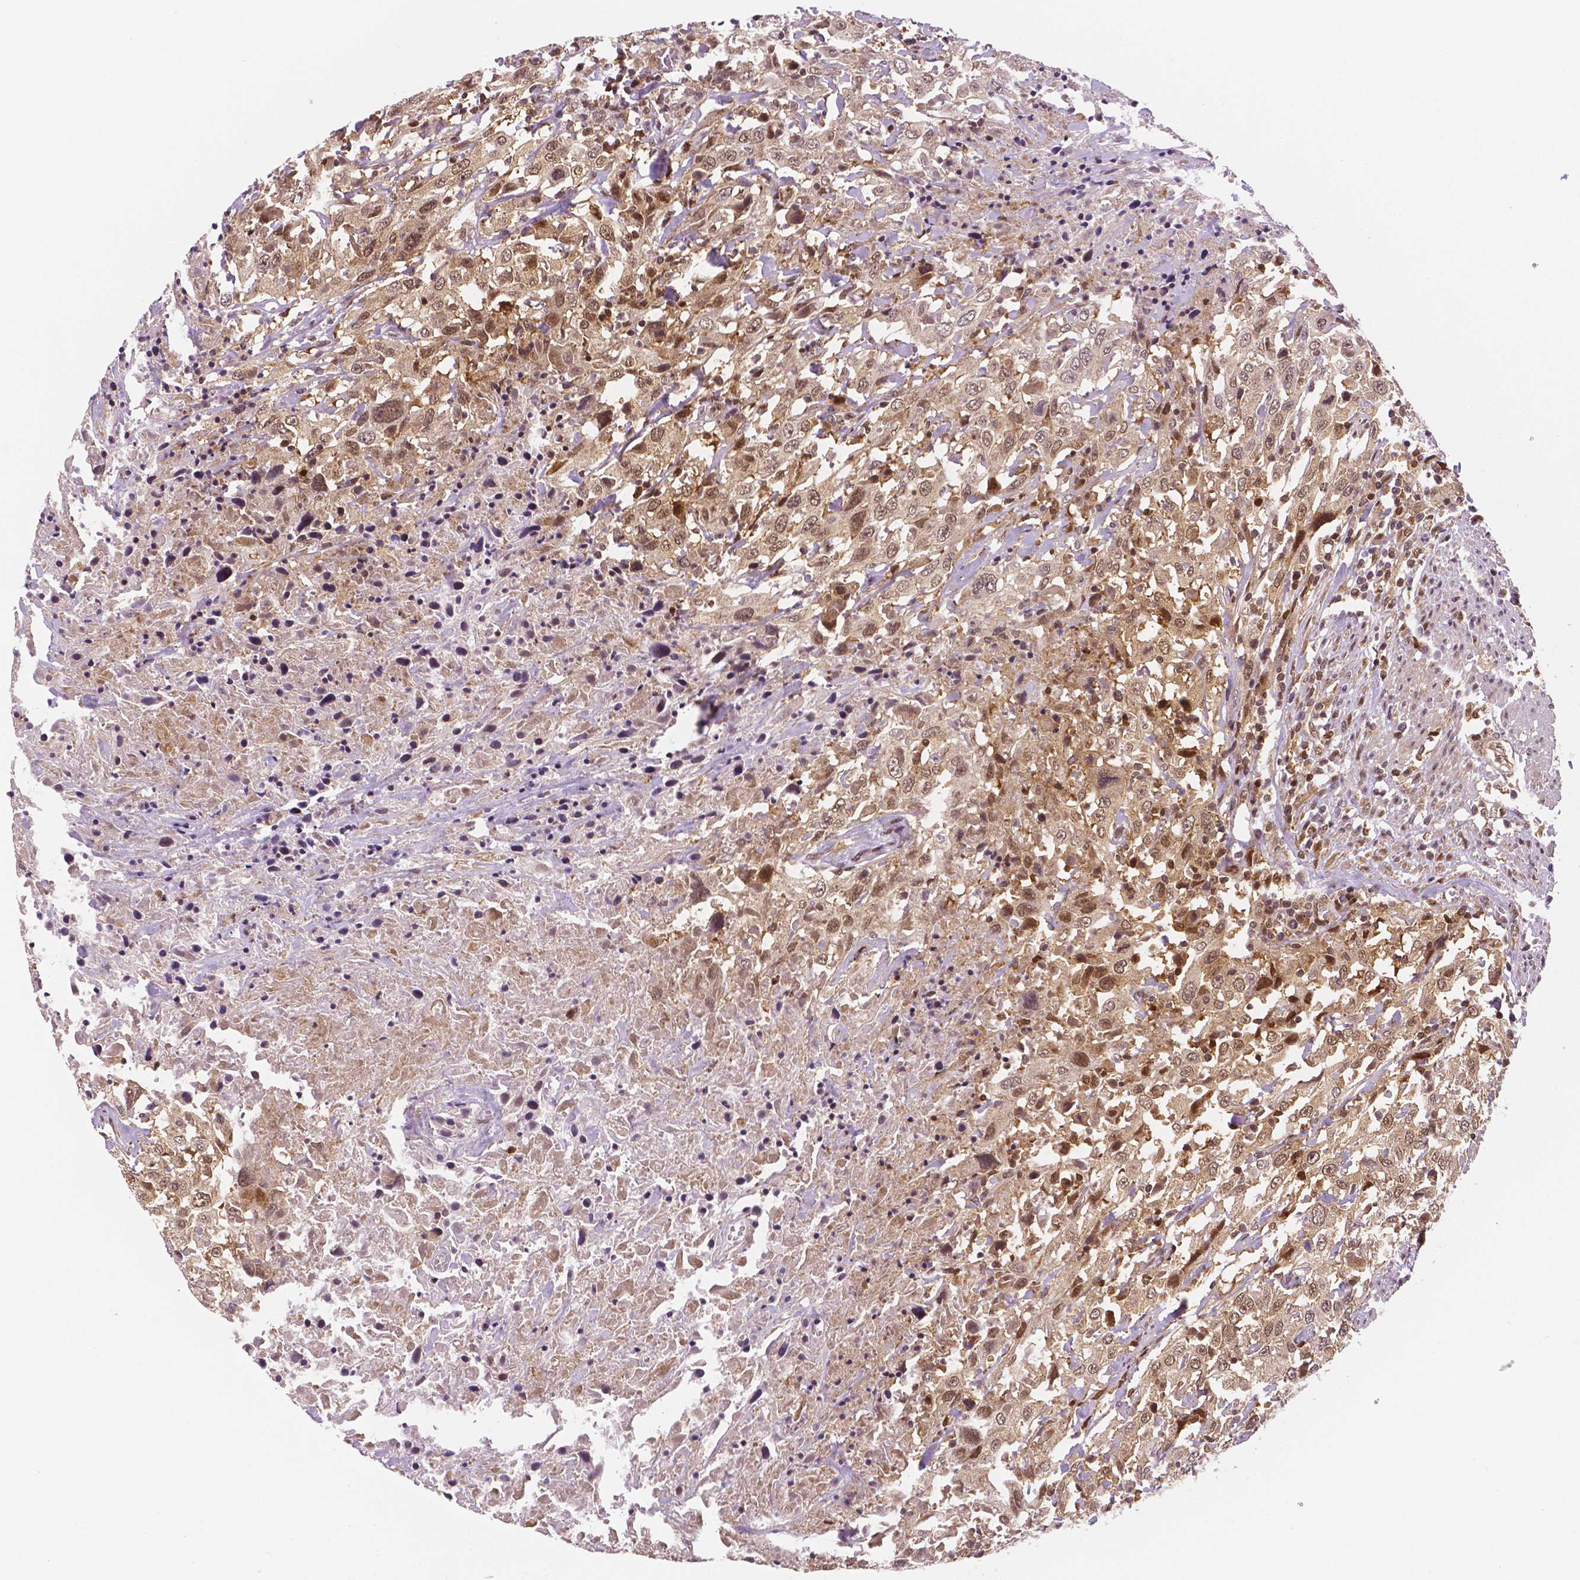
{"staining": {"intensity": "moderate", "quantity": ">75%", "location": "cytoplasmic/membranous,nuclear"}, "tissue": "urothelial cancer", "cell_type": "Tumor cells", "image_type": "cancer", "snomed": [{"axis": "morphology", "description": "Urothelial carcinoma, High grade"}, {"axis": "topography", "description": "Urinary bladder"}], "caption": "The micrograph demonstrates staining of high-grade urothelial carcinoma, revealing moderate cytoplasmic/membranous and nuclear protein positivity (brown color) within tumor cells.", "gene": "STAT3", "patient": {"sex": "male", "age": 61}}